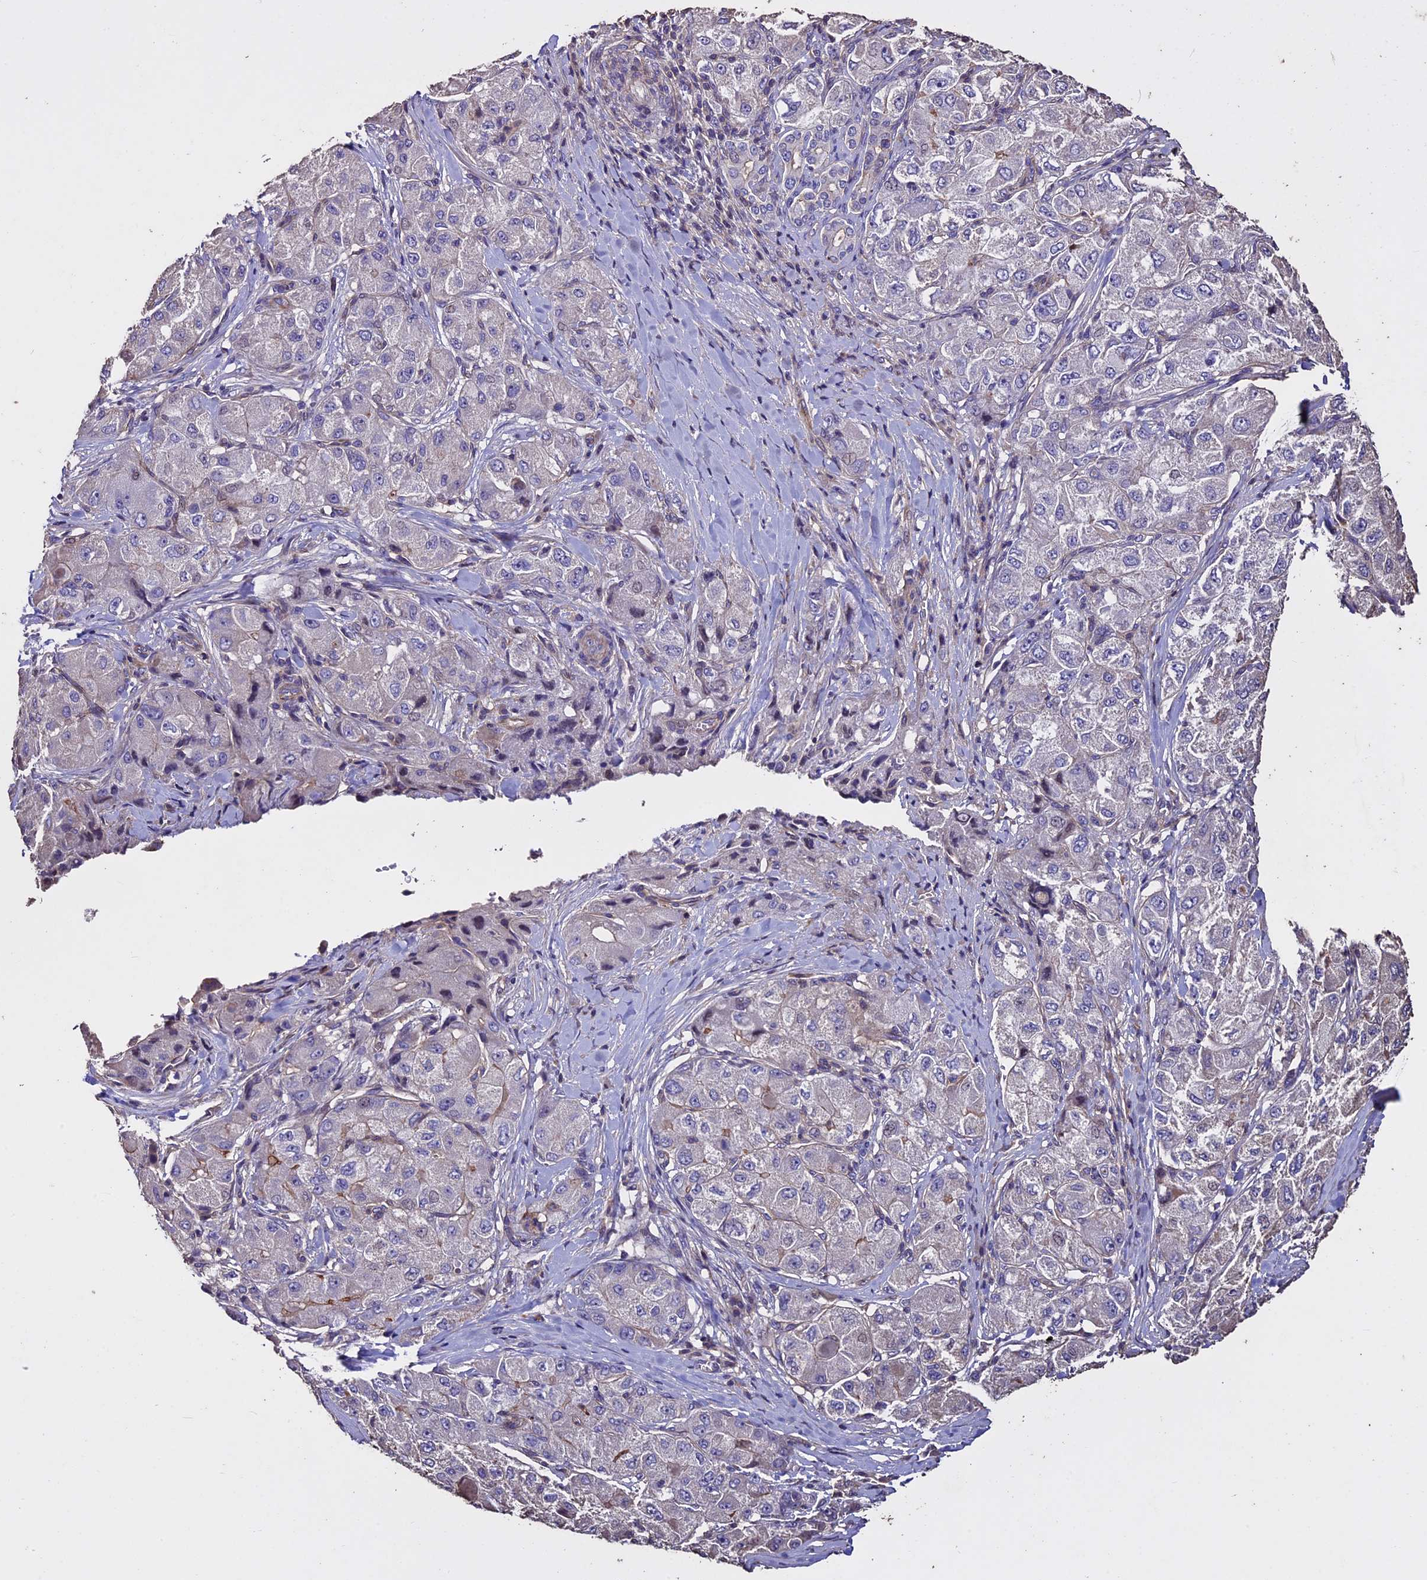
{"staining": {"intensity": "negative", "quantity": "none", "location": "none"}, "tissue": "liver cancer", "cell_type": "Tumor cells", "image_type": "cancer", "snomed": [{"axis": "morphology", "description": "Carcinoma, Hepatocellular, NOS"}, {"axis": "topography", "description": "Liver"}], "caption": "Liver cancer stained for a protein using IHC reveals no expression tumor cells.", "gene": "USB1", "patient": {"sex": "male", "age": 80}}